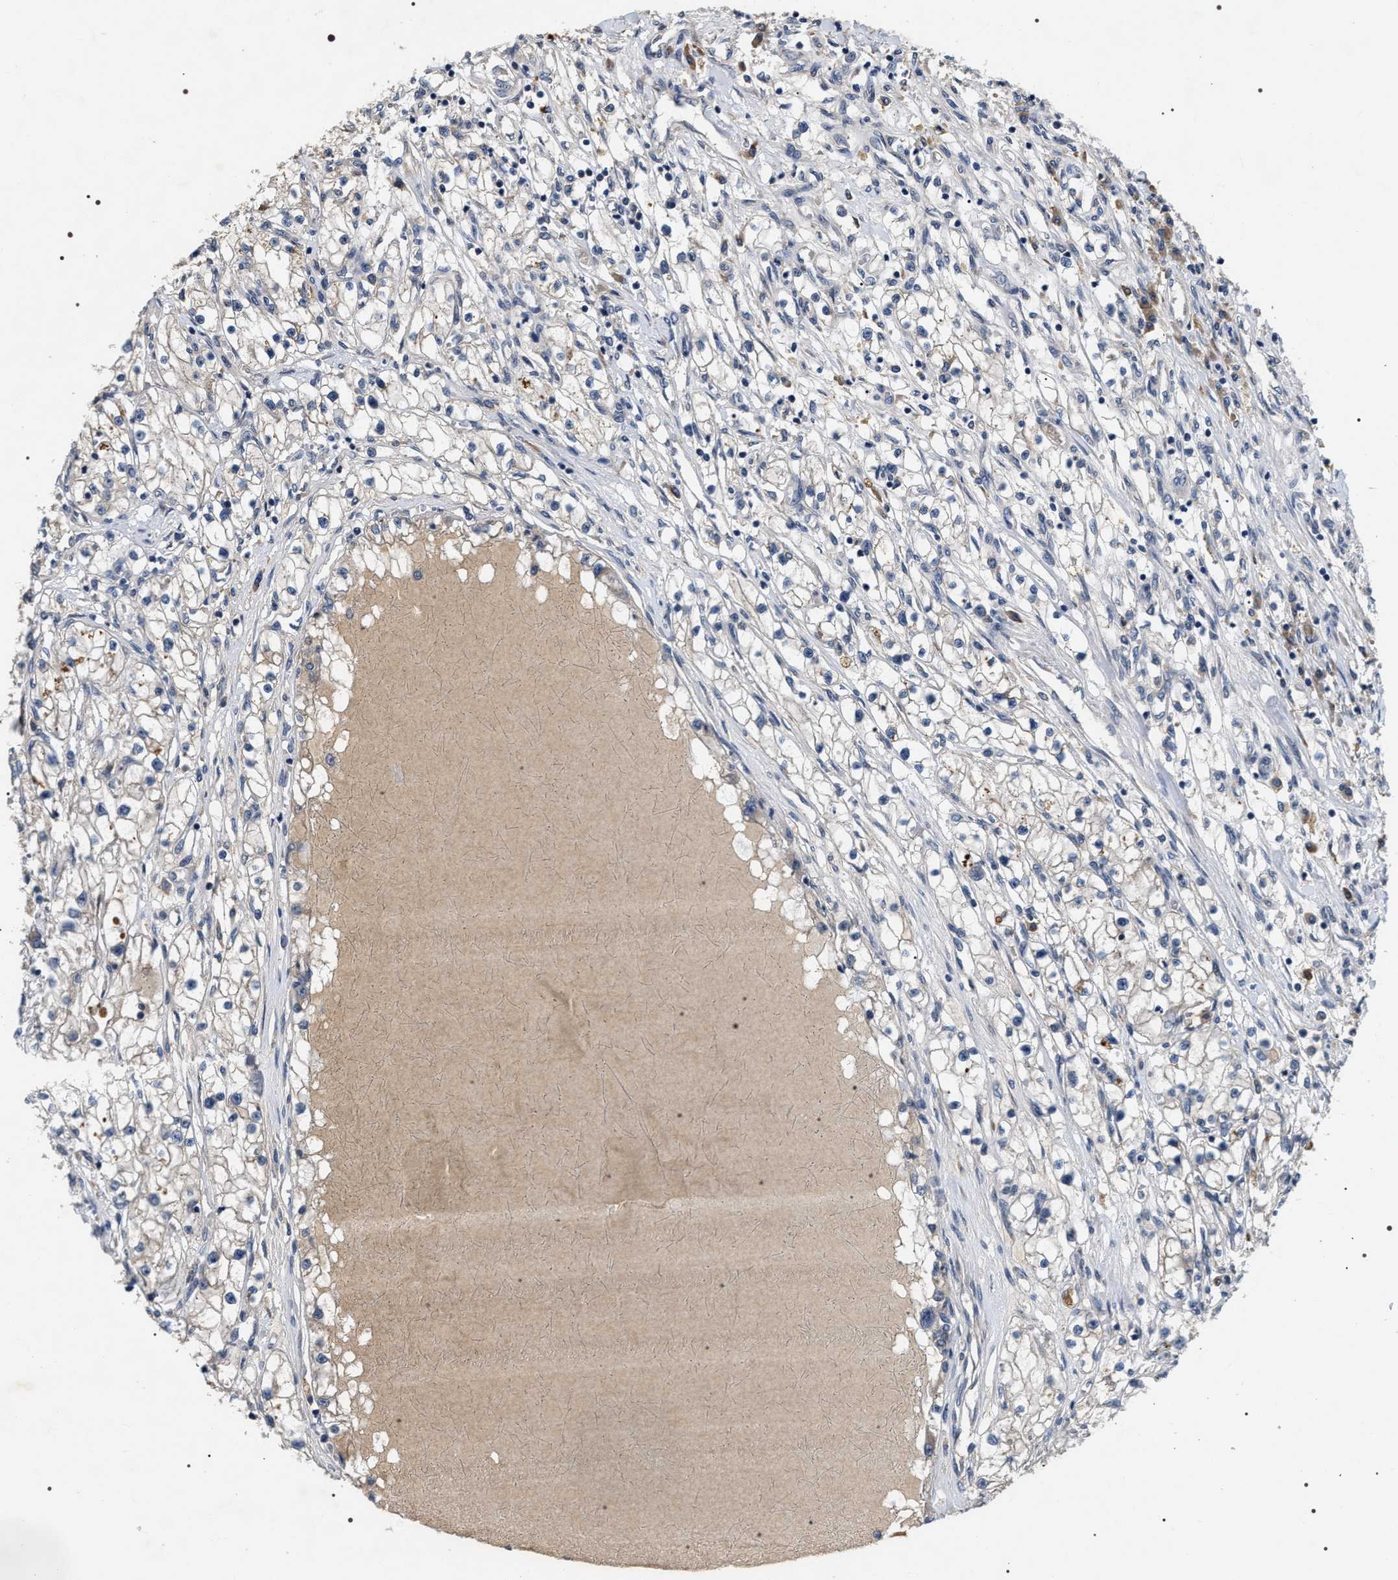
{"staining": {"intensity": "negative", "quantity": "none", "location": "none"}, "tissue": "renal cancer", "cell_type": "Tumor cells", "image_type": "cancer", "snomed": [{"axis": "morphology", "description": "Adenocarcinoma, NOS"}, {"axis": "topography", "description": "Kidney"}], "caption": "Micrograph shows no protein staining in tumor cells of renal cancer (adenocarcinoma) tissue.", "gene": "IFT81", "patient": {"sex": "male", "age": 68}}